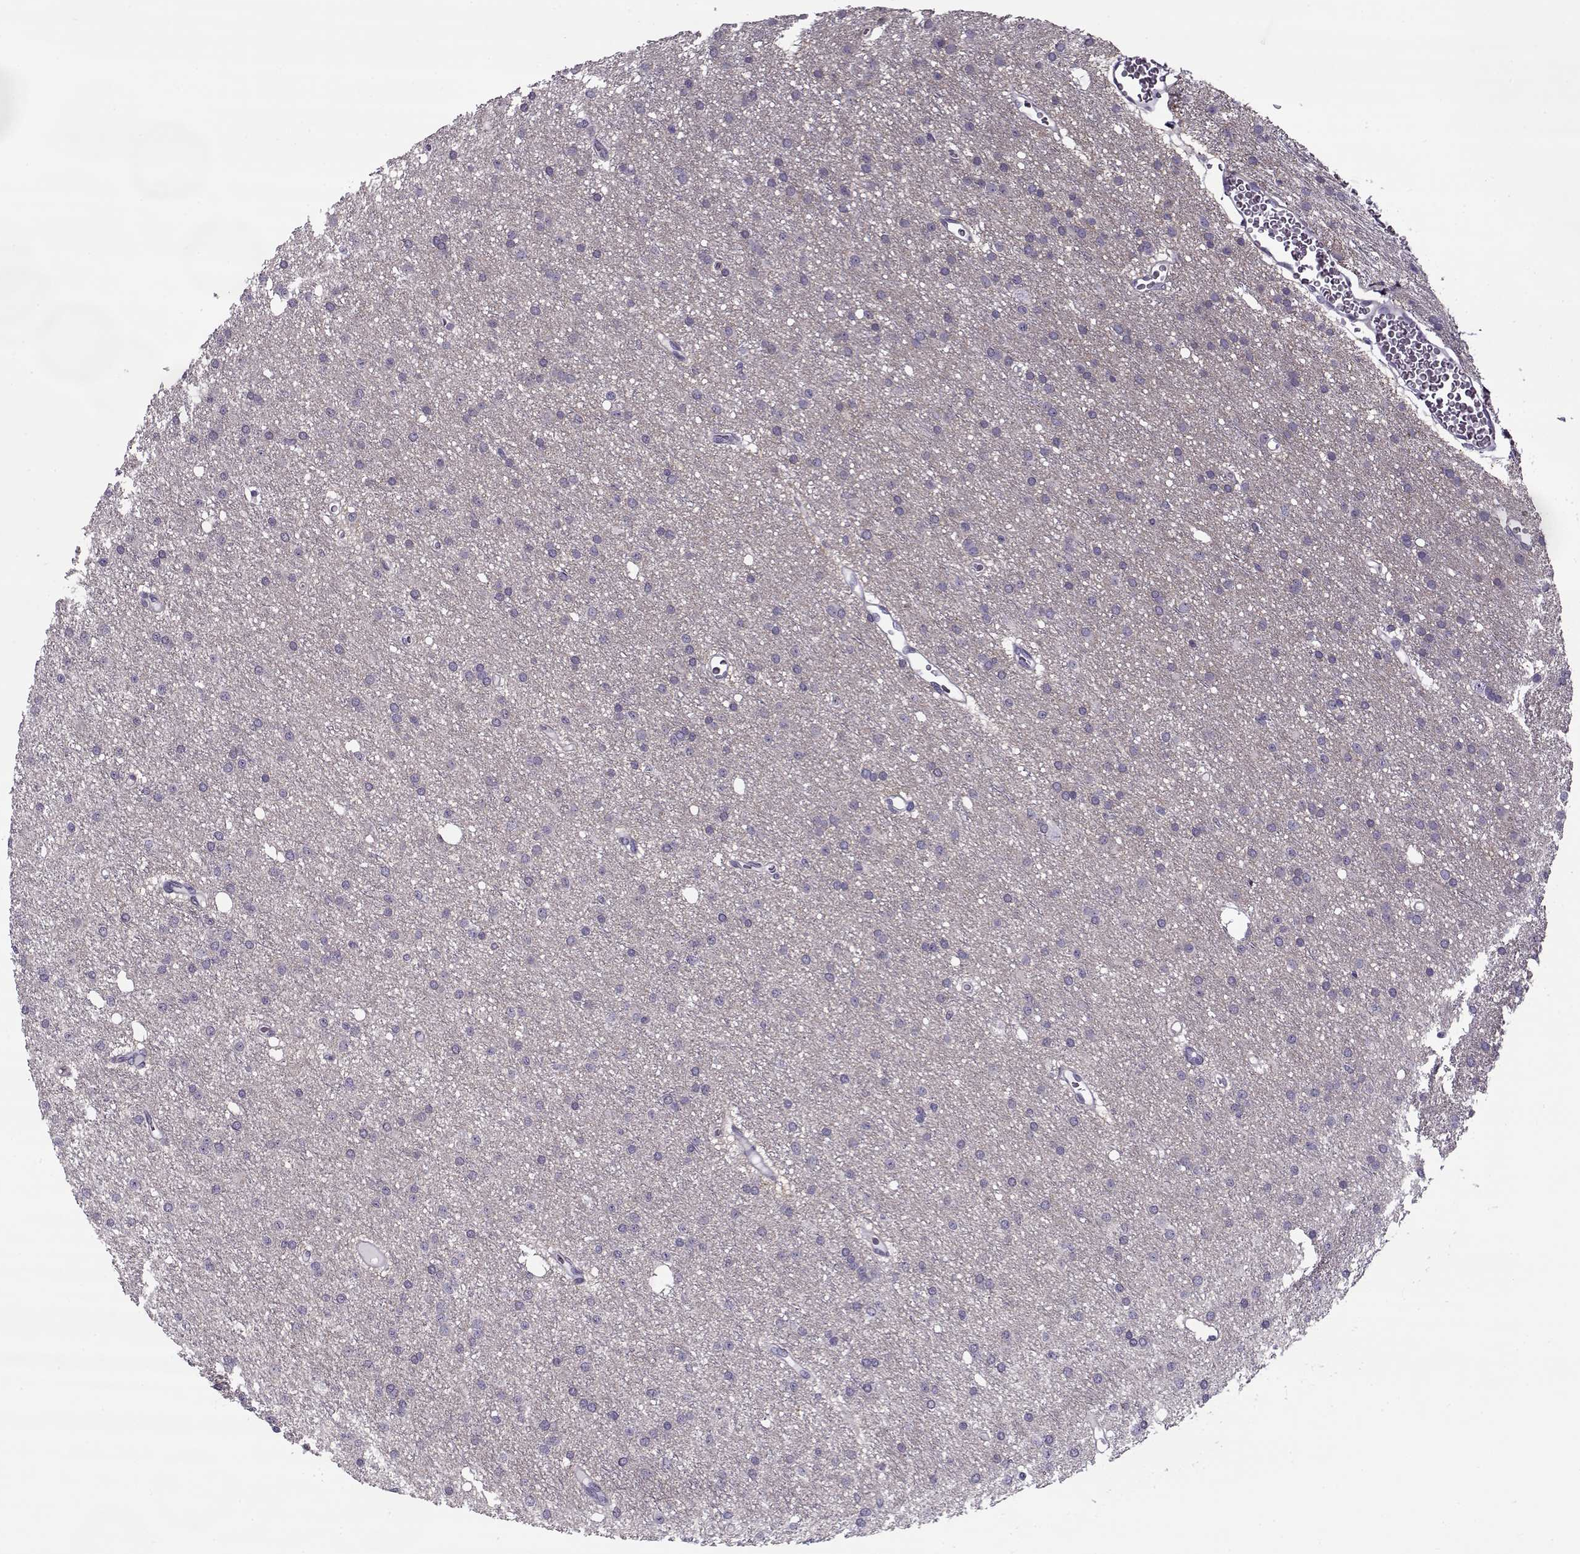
{"staining": {"intensity": "negative", "quantity": "none", "location": "none"}, "tissue": "glioma", "cell_type": "Tumor cells", "image_type": "cancer", "snomed": [{"axis": "morphology", "description": "Glioma, malignant, Low grade"}, {"axis": "topography", "description": "Brain"}], "caption": "Immunohistochemistry (IHC) histopathology image of glioma stained for a protein (brown), which displays no staining in tumor cells.", "gene": "PP2D1", "patient": {"sex": "male", "age": 27}}